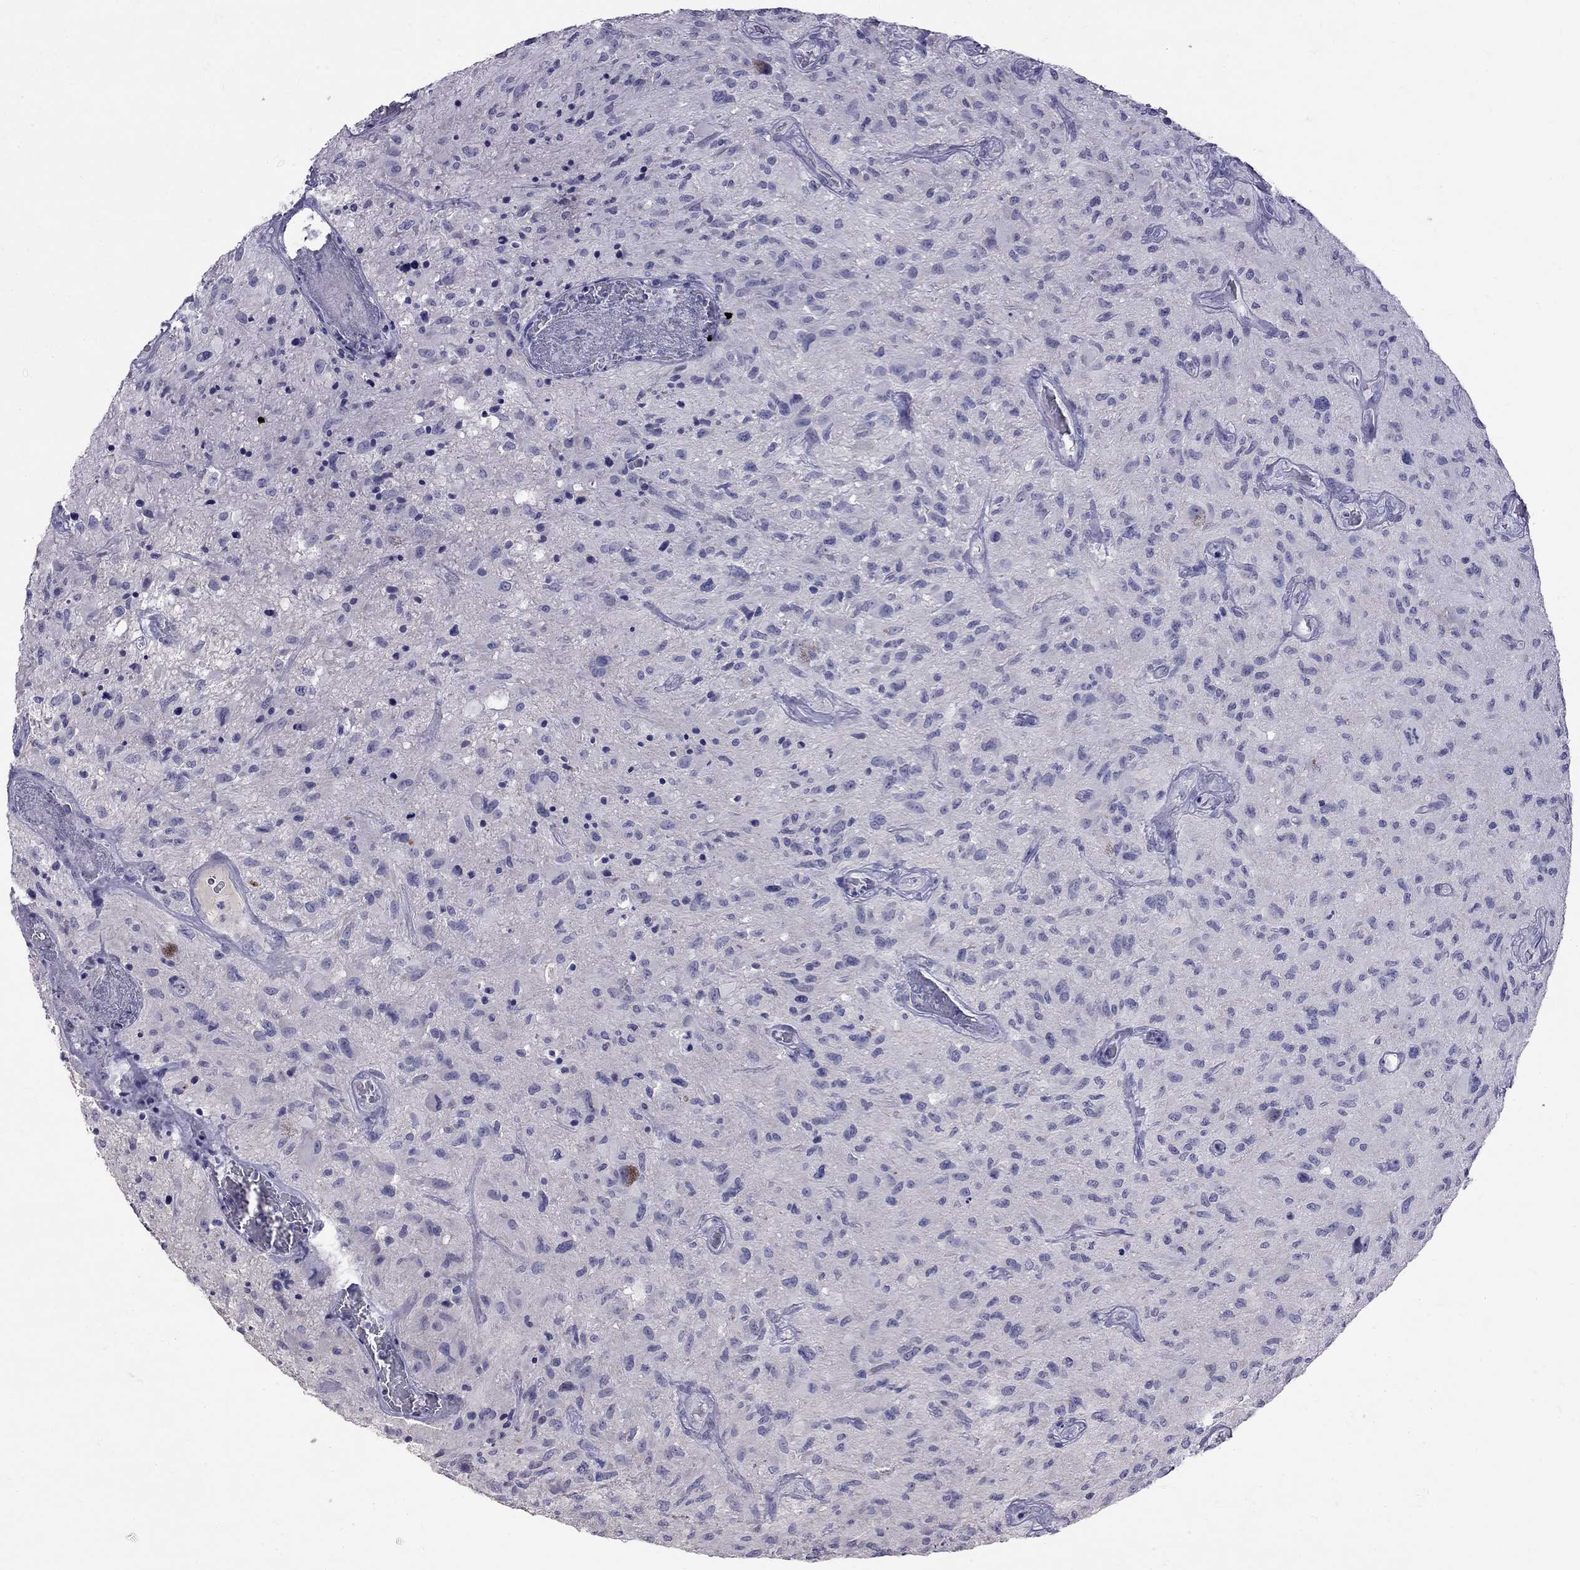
{"staining": {"intensity": "negative", "quantity": "none", "location": "none"}, "tissue": "glioma", "cell_type": "Tumor cells", "image_type": "cancer", "snomed": [{"axis": "morphology", "description": "Glioma, malignant, NOS"}, {"axis": "morphology", "description": "Glioma, malignant, High grade"}, {"axis": "topography", "description": "Brain"}], "caption": "High magnification brightfield microscopy of glioma stained with DAB (3,3'-diaminobenzidine) (brown) and counterstained with hematoxylin (blue): tumor cells show no significant expression.", "gene": "CFAP91", "patient": {"sex": "female", "age": 71}}